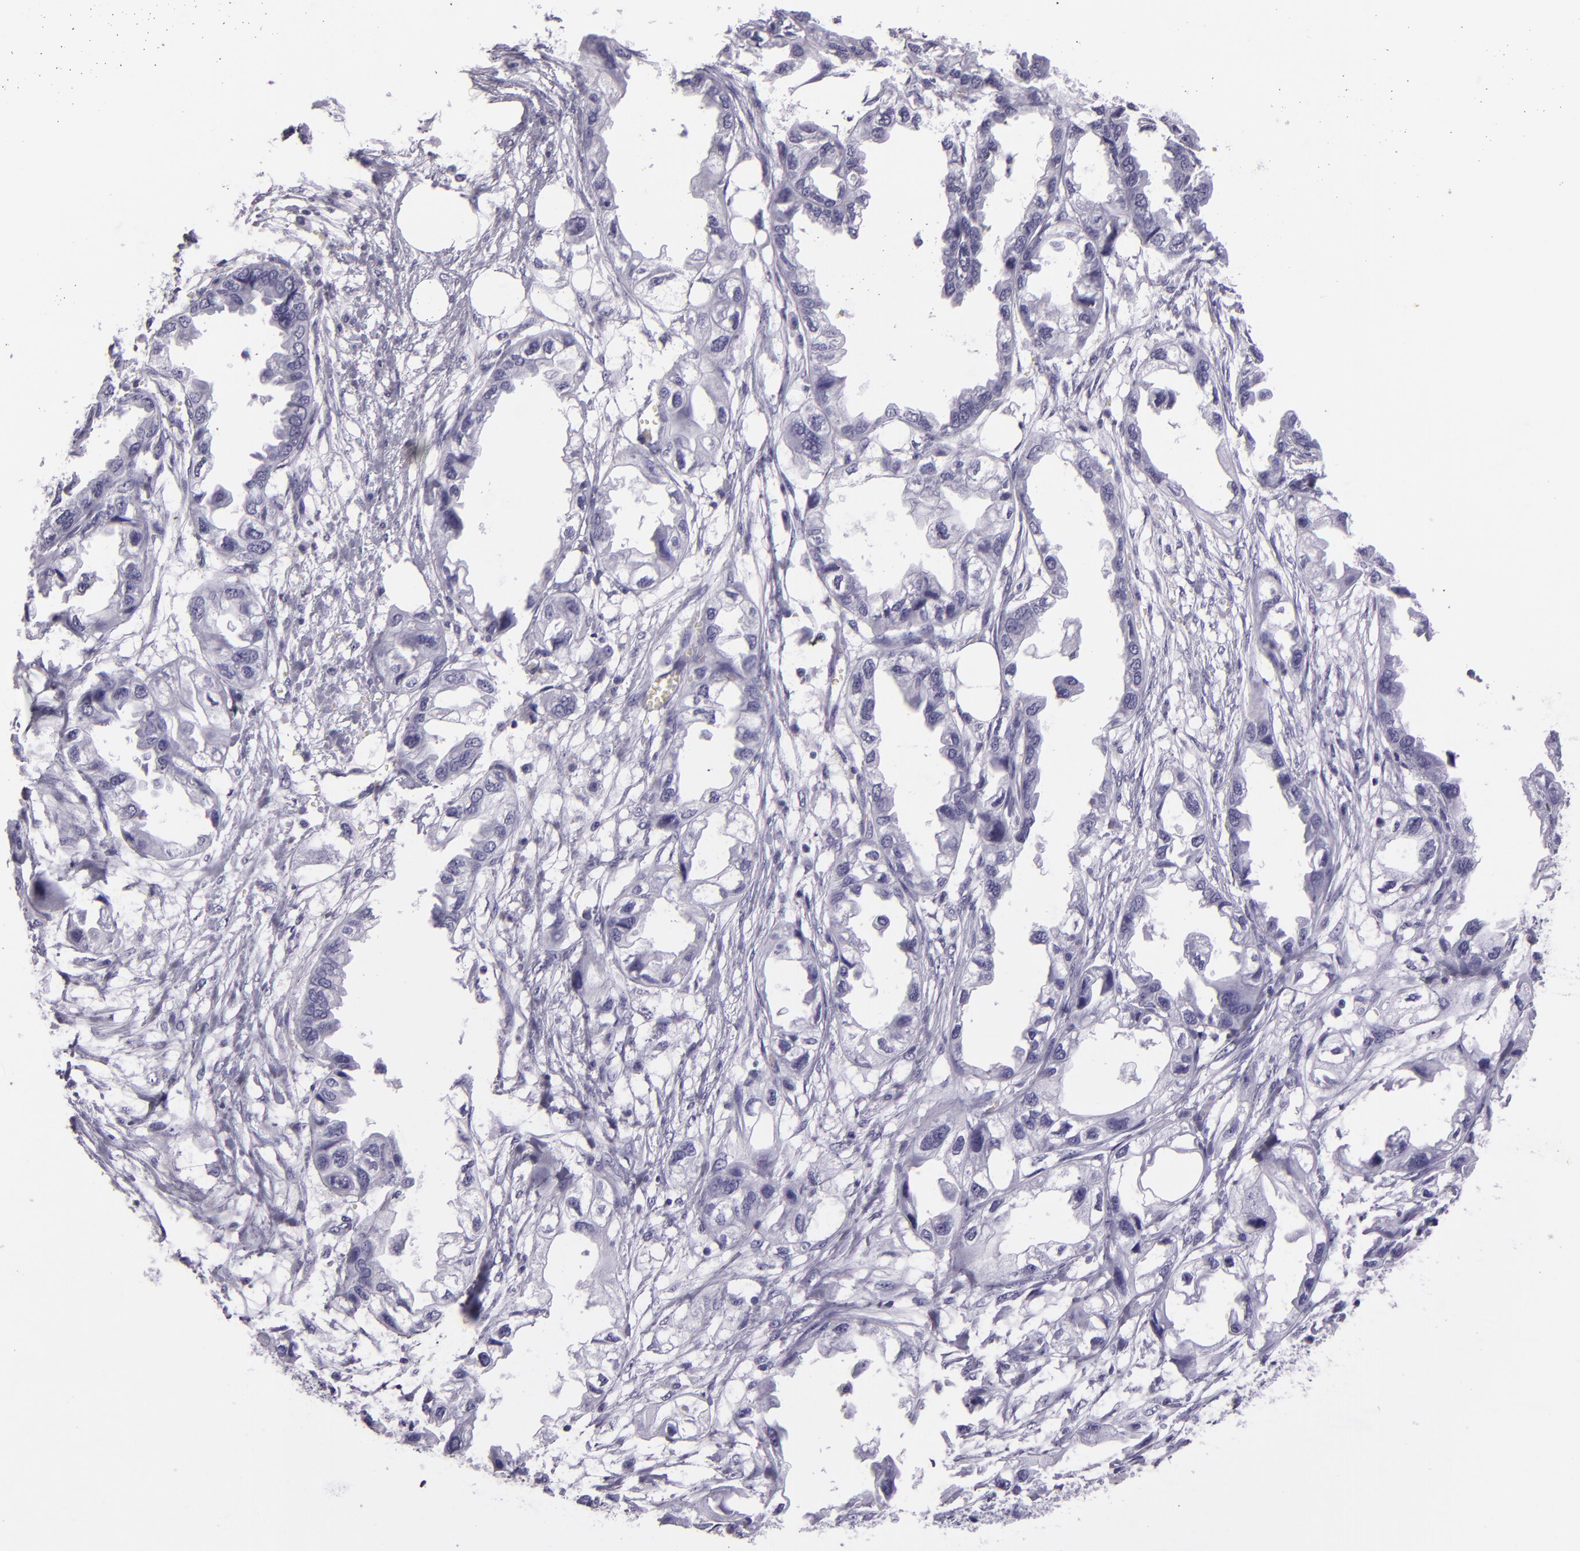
{"staining": {"intensity": "negative", "quantity": "none", "location": "none"}, "tissue": "endometrial cancer", "cell_type": "Tumor cells", "image_type": "cancer", "snomed": [{"axis": "morphology", "description": "Adenocarcinoma, NOS"}, {"axis": "topography", "description": "Endometrium"}], "caption": "This is an immunohistochemistry (IHC) histopathology image of human endometrial cancer (adenocarcinoma). There is no positivity in tumor cells.", "gene": "CR2", "patient": {"sex": "female", "age": 67}}